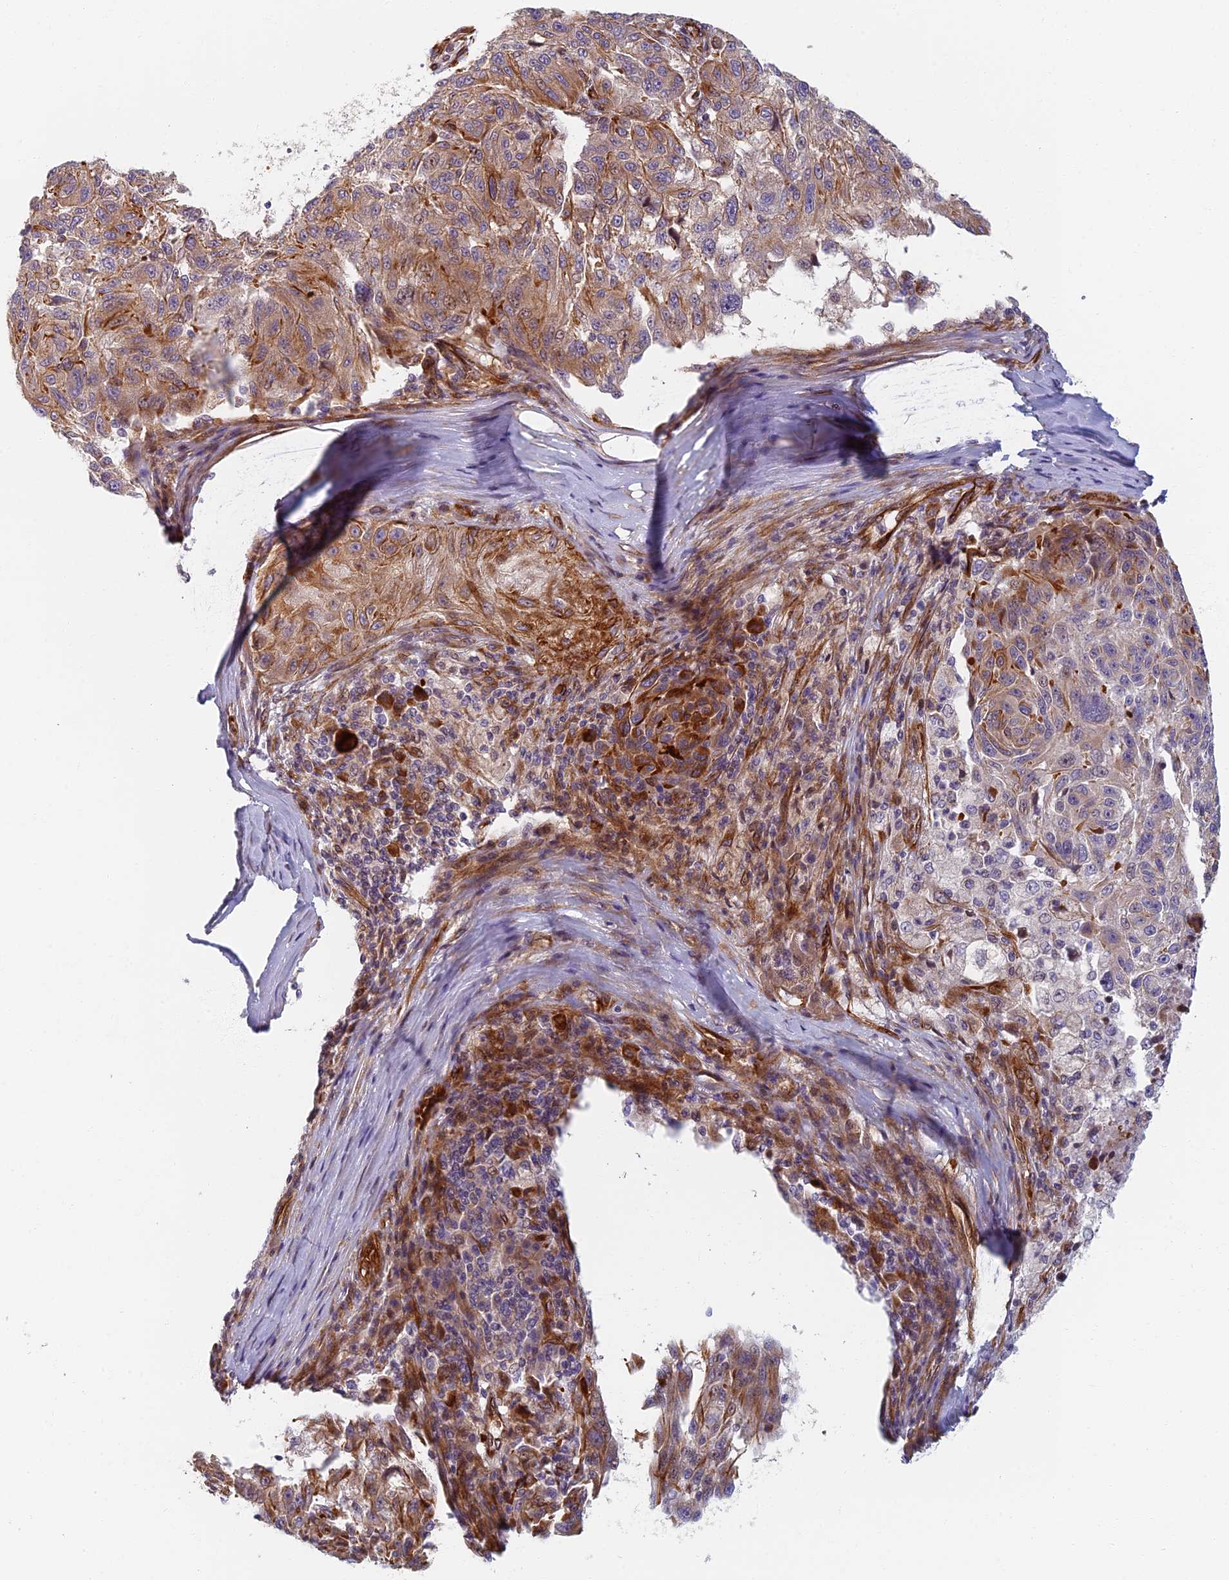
{"staining": {"intensity": "moderate", "quantity": "25%-75%", "location": "cytoplasmic/membranous"}, "tissue": "melanoma", "cell_type": "Tumor cells", "image_type": "cancer", "snomed": [{"axis": "morphology", "description": "Malignant melanoma, NOS"}, {"axis": "topography", "description": "Skin"}], "caption": "Tumor cells show medium levels of moderate cytoplasmic/membranous expression in about 25%-75% of cells in human malignant melanoma.", "gene": "ABCB10", "patient": {"sex": "male", "age": 53}}